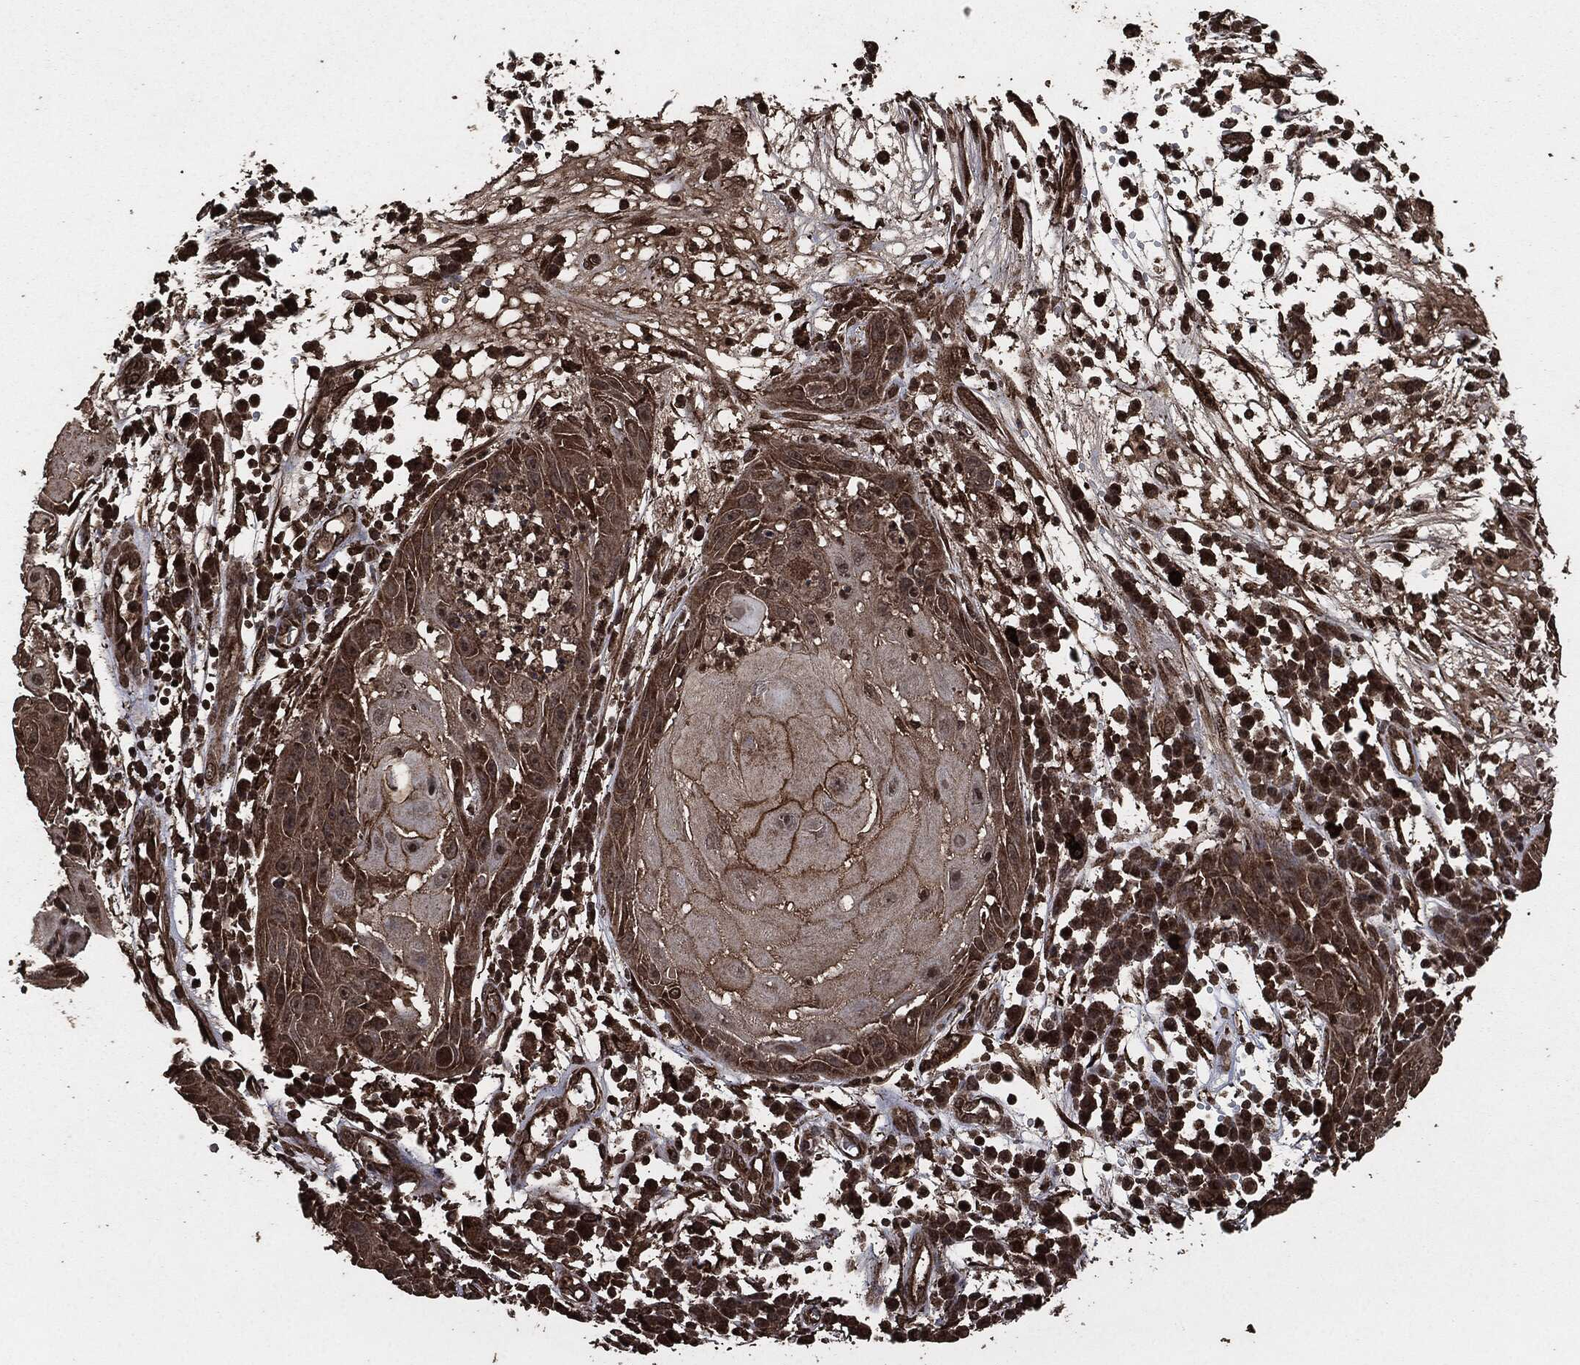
{"staining": {"intensity": "strong", "quantity": "25%-75%", "location": "cytoplasmic/membranous"}, "tissue": "skin cancer", "cell_type": "Tumor cells", "image_type": "cancer", "snomed": [{"axis": "morphology", "description": "Normal tissue, NOS"}, {"axis": "morphology", "description": "Squamous cell carcinoma, NOS"}, {"axis": "topography", "description": "Skin"}], "caption": "A high-resolution micrograph shows IHC staining of skin cancer, which exhibits strong cytoplasmic/membranous positivity in about 25%-75% of tumor cells.", "gene": "EGFR", "patient": {"sex": "male", "age": 79}}